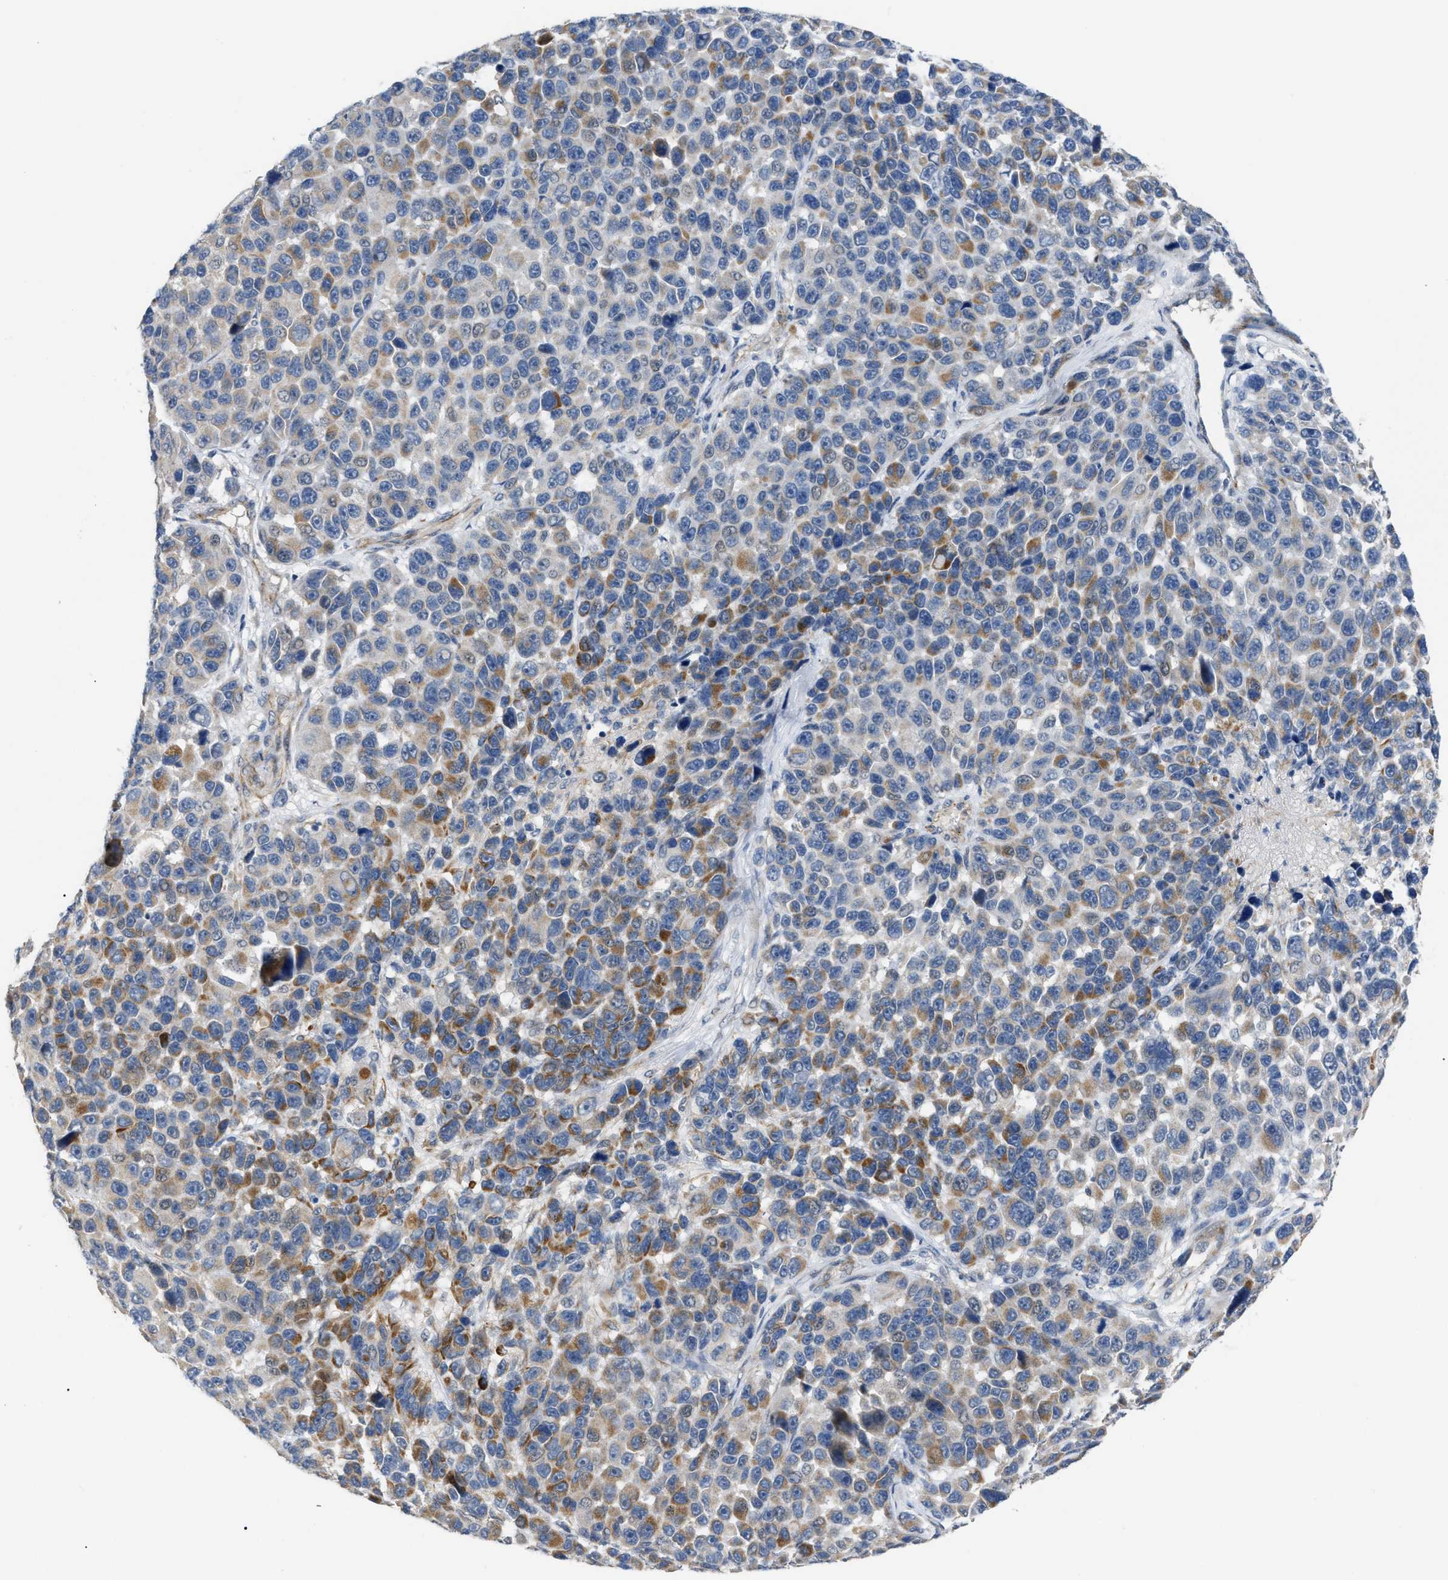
{"staining": {"intensity": "moderate", "quantity": "25%-75%", "location": "cytoplasmic/membranous"}, "tissue": "melanoma", "cell_type": "Tumor cells", "image_type": "cancer", "snomed": [{"axis": "morphology", "description": "Malignant melanoma, NOS"}, {"axis": "topography", "description": "Skin"}], "caption": "This photomicrograph exhibits immunohistochemistry (IHC) staining of human melanoma, with medium moderate cytoplasmic/membranous positivity in approximately 25%-75% of tumor cells.", "gene": "DHX58", "patient": {"sex": "male", "age": 53}}